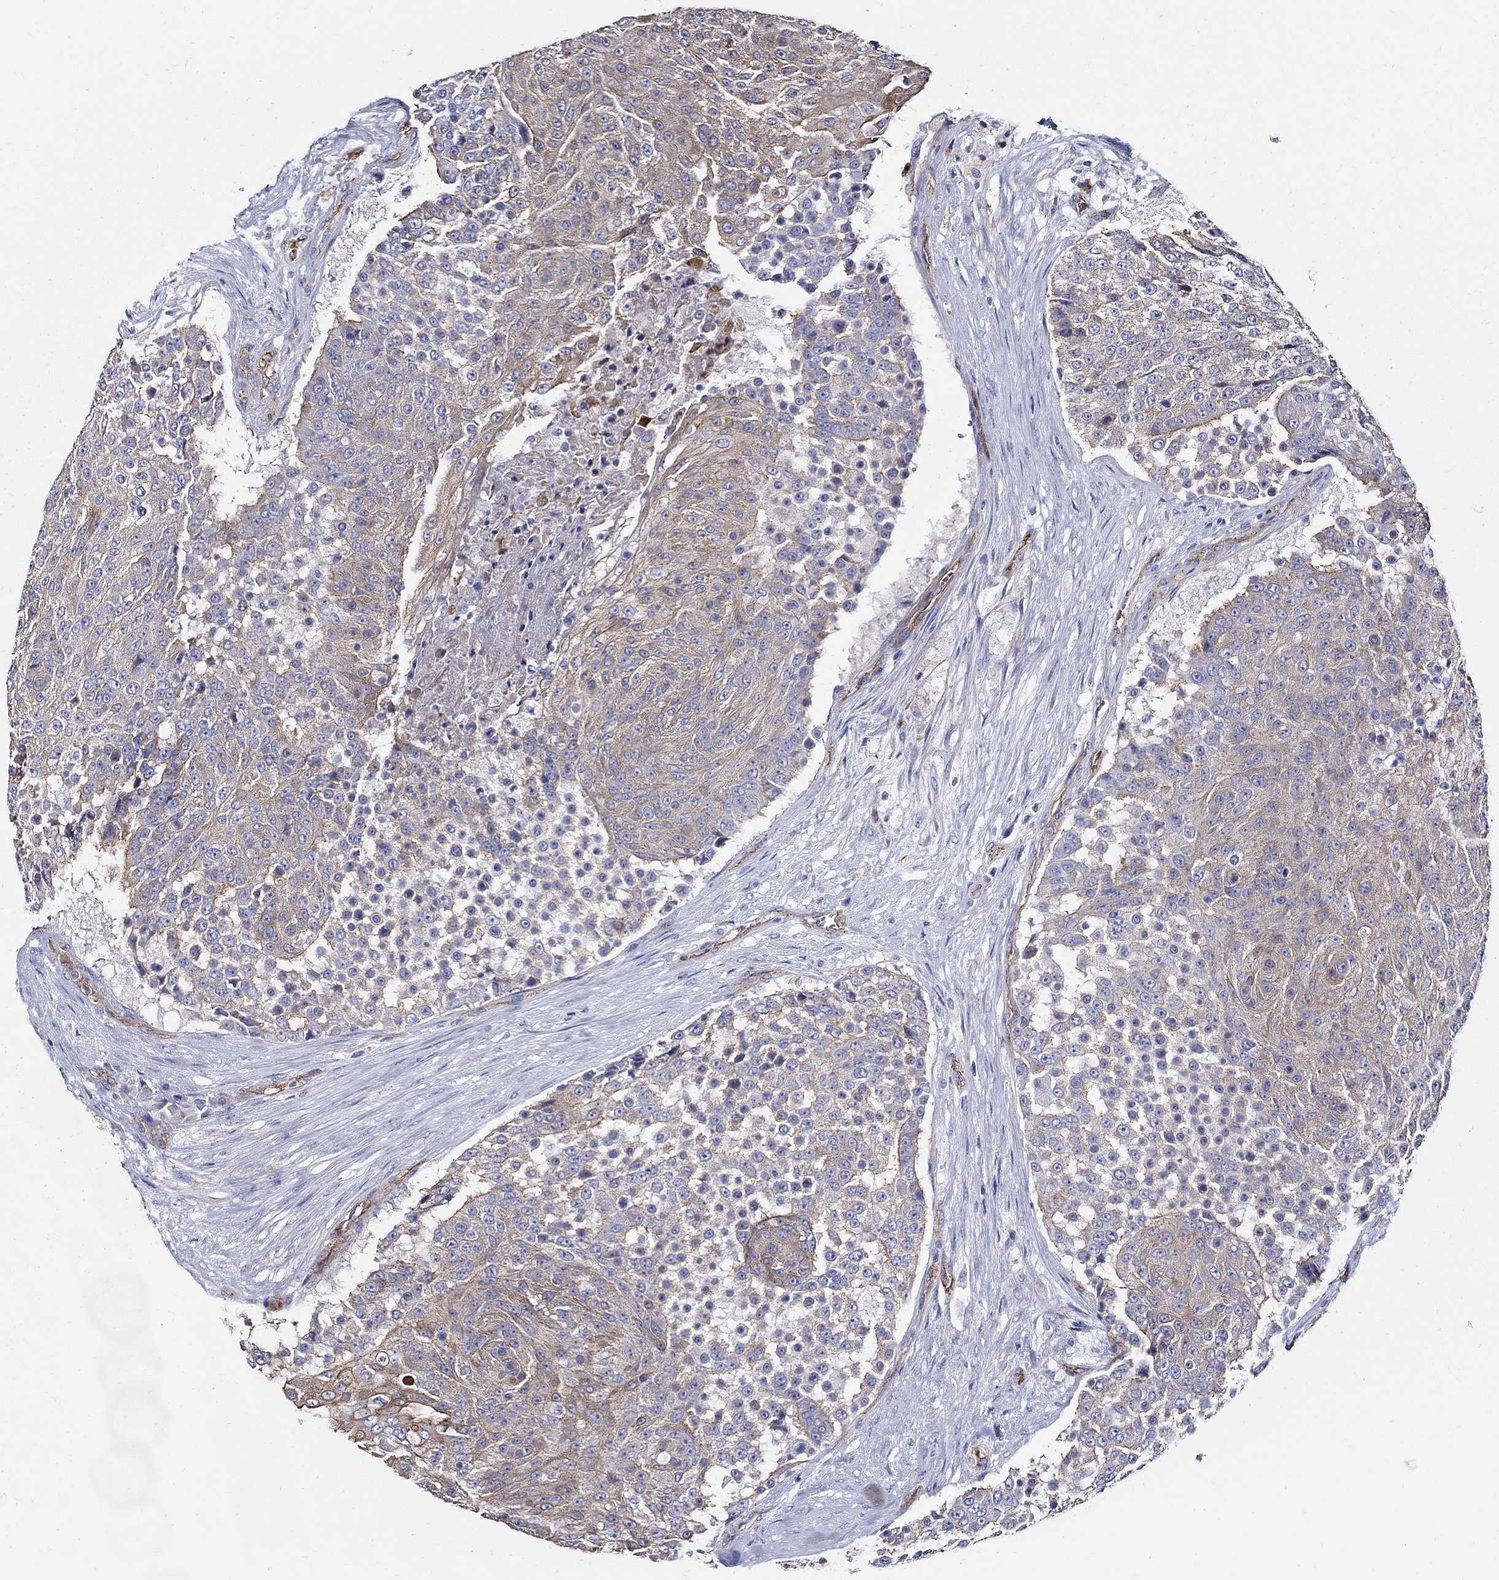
{"staining": {"intensity": "moderate", "quantity": "<25%", "location": "cytoplasmic/membranous"}, "tissue": "urothelial cancer", "cell_type": "Tumor cells", "image_type": "cancer", "snomed": [{"axis": "morphology", "description": "Urothelial carcinoma, High grade"}, {"axis": "topography", "description": "Urinary bladder"}], "caption": "IHC photomicrograph of neoplastic tissue: urothelial cancer stained using IHC exhibits low levels of moderate protein expression localized specifically in the cytoplasmic/membranous of tumor cells, appearing as a cytoplasmic/membranous brown color.", "gene": "APBB3", "patient": {"sex": "female", "age": 63}}